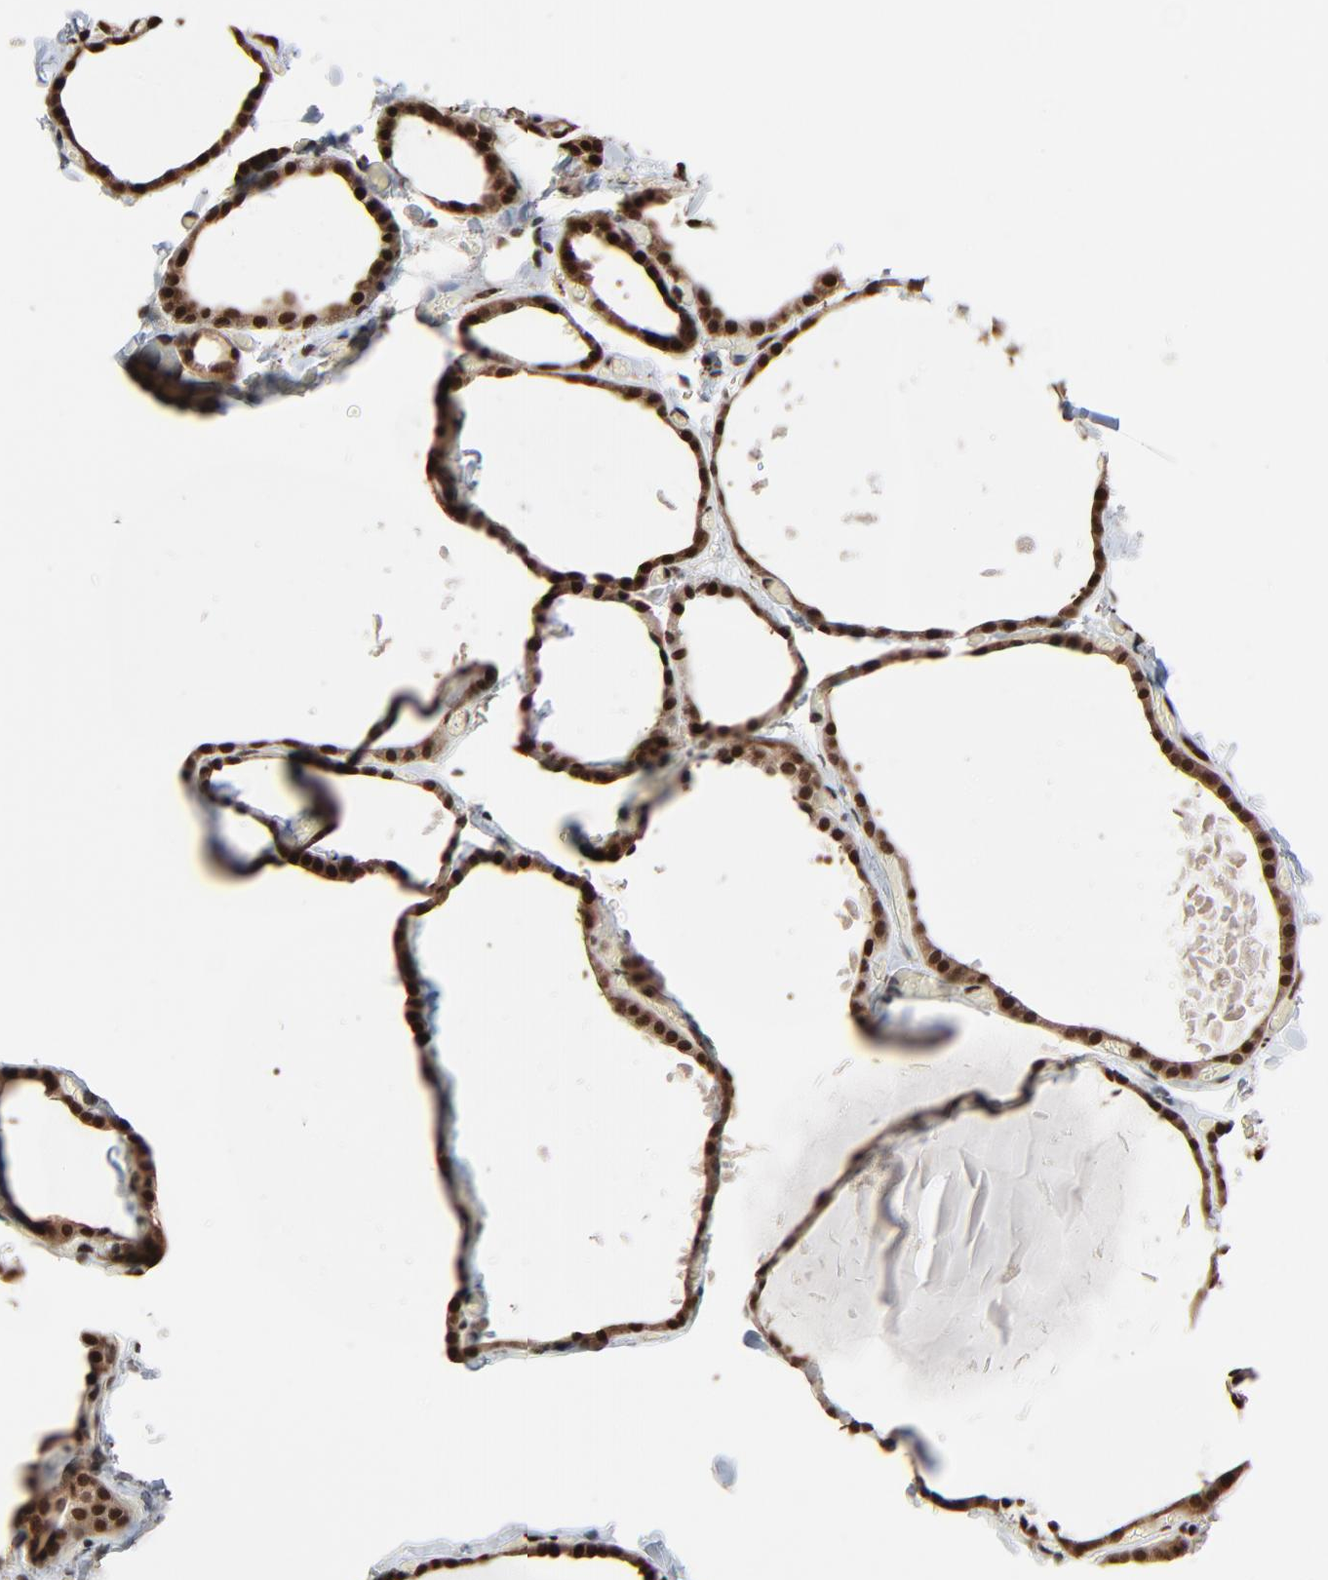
{"staining": {"intensity": "strong", "quantity": ">75%", "location": "nuclear"}, "tissue": "thyroid gland", "cell_type": "Glandular cells", "image_type": "normal", "snomed": [{"axis": "morphology", "description": "Normal tissue, NOS"}, {"axis": "topography", "description": "Thyroid gland"}], "caption": "Immunohistochemistry of unremarkable thyroid gland shows high levels of strong nuclear staining in approximately >75% of glandular cells.", "gene": "RPS6KA3", "patient": {"sex": "female", "age": 22}}